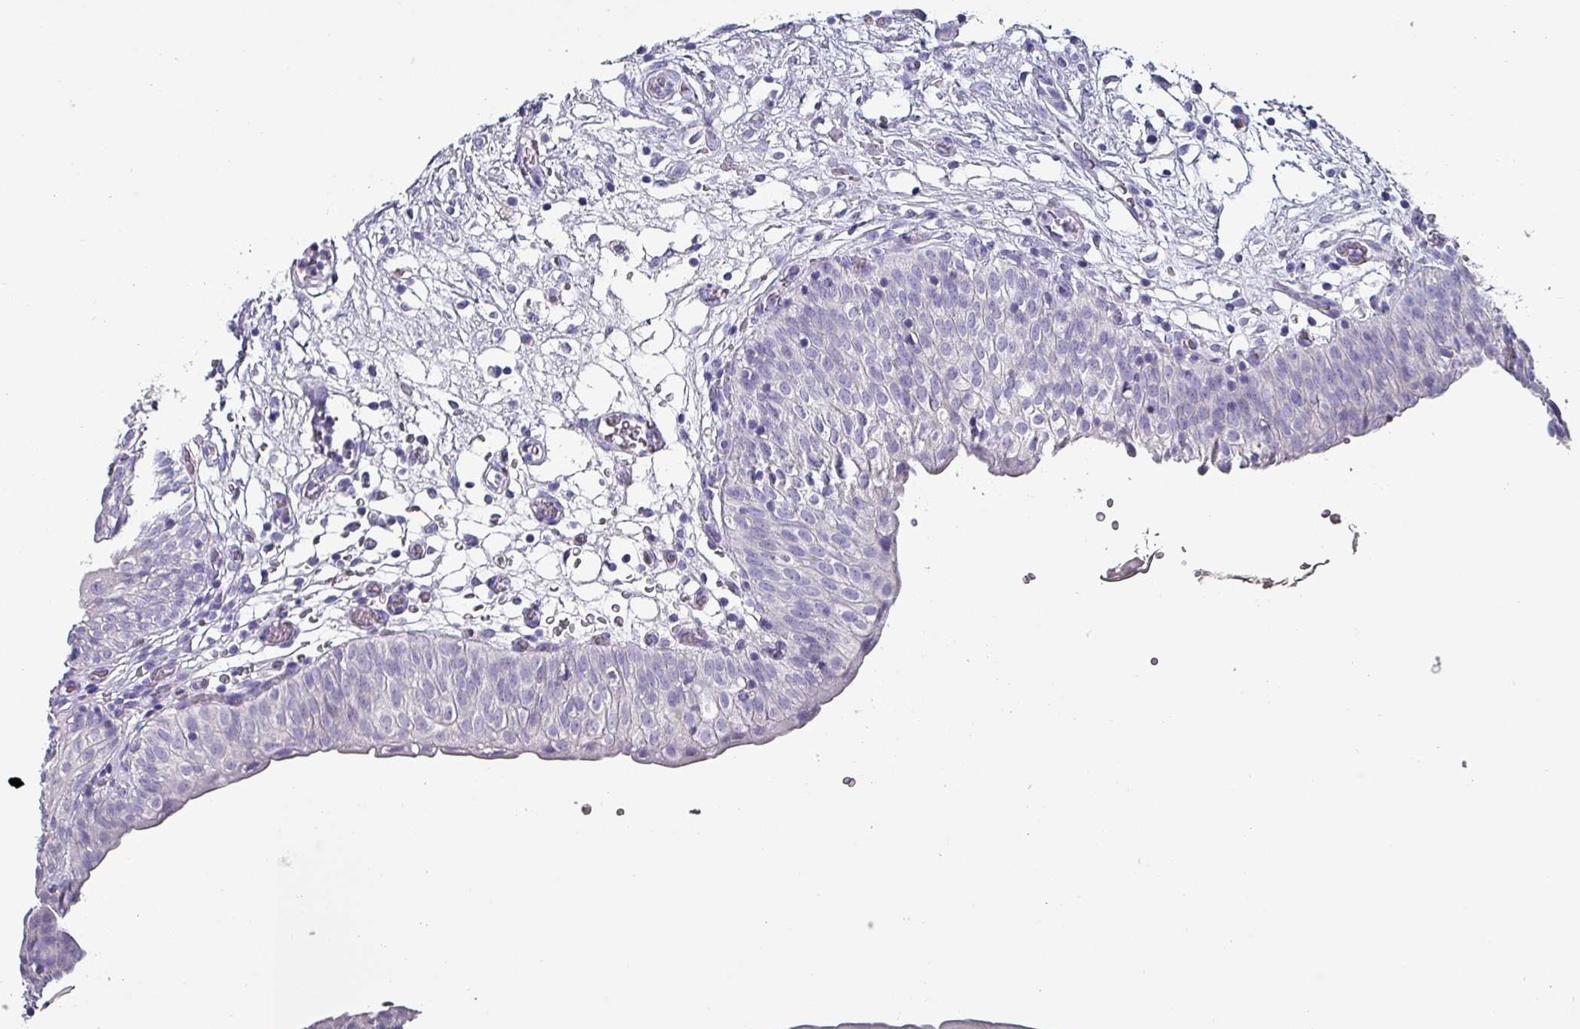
{"staining": {"intensity": "negative", "quantity": "none", "location": "none"}, "tissue": "urinary bladder", "cell_type": "Urothelial cells", "image_type": "normal", "snomed": [{"axis": "morphology", "description": "Normal tissue, NOS"}, {"axis": "topography", "description": "Urinary bladder"}], "caption": "The histopathology image shows no staining of urothelial cells in benign urinary bladder.", "gene": "INS", "patient": {"sex": "male", "age": 55}}